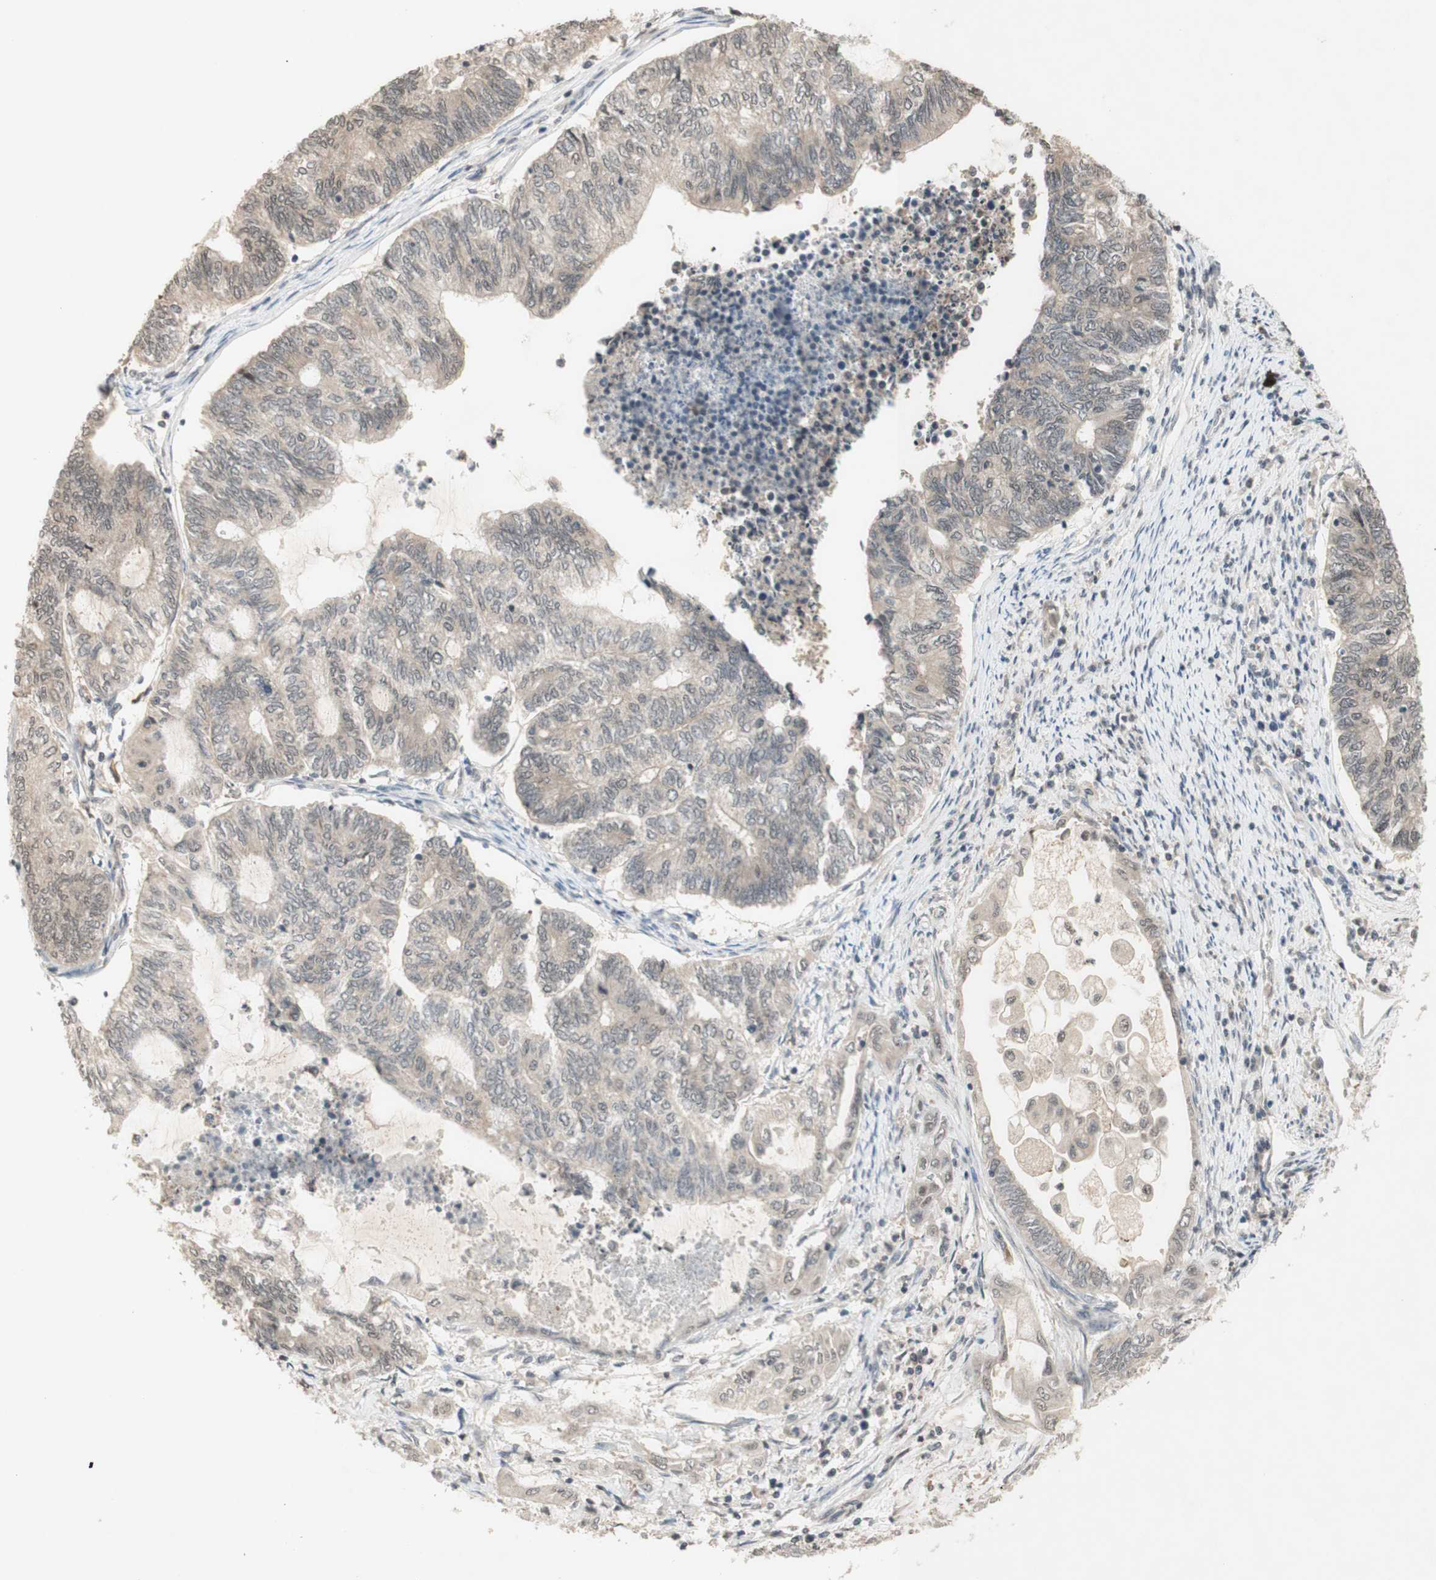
{"staining": {"intensity": "weak", "quantity": ">75%", "location": "cytoplasmic/membranous"}, "tissue": "endometrial cancer", "cell_type": "Tumor cells", "image_type": "cancer", "snomed": [{"axis": "morphology", "description": "Adenocarcinoma, NOS"}, {"axis": "topography", "description": "Uterus"}, {"axis": "topography", "description": "Endometrium"}], "caption": "Immunohistochemistry (IHC) of human endometrial adenocarcinoma exhibits low levels of weak cytoplasmic/membranous staining in about >75% of tumor cells. The protein is stained brown, and the nuclei are stained in blue (DAB (3,3'-diaminobenzidine) IHC with brightfield microscopy, high magnification).", "gene": "GLI1", "patient": {"sex": "female", "age": 70}}